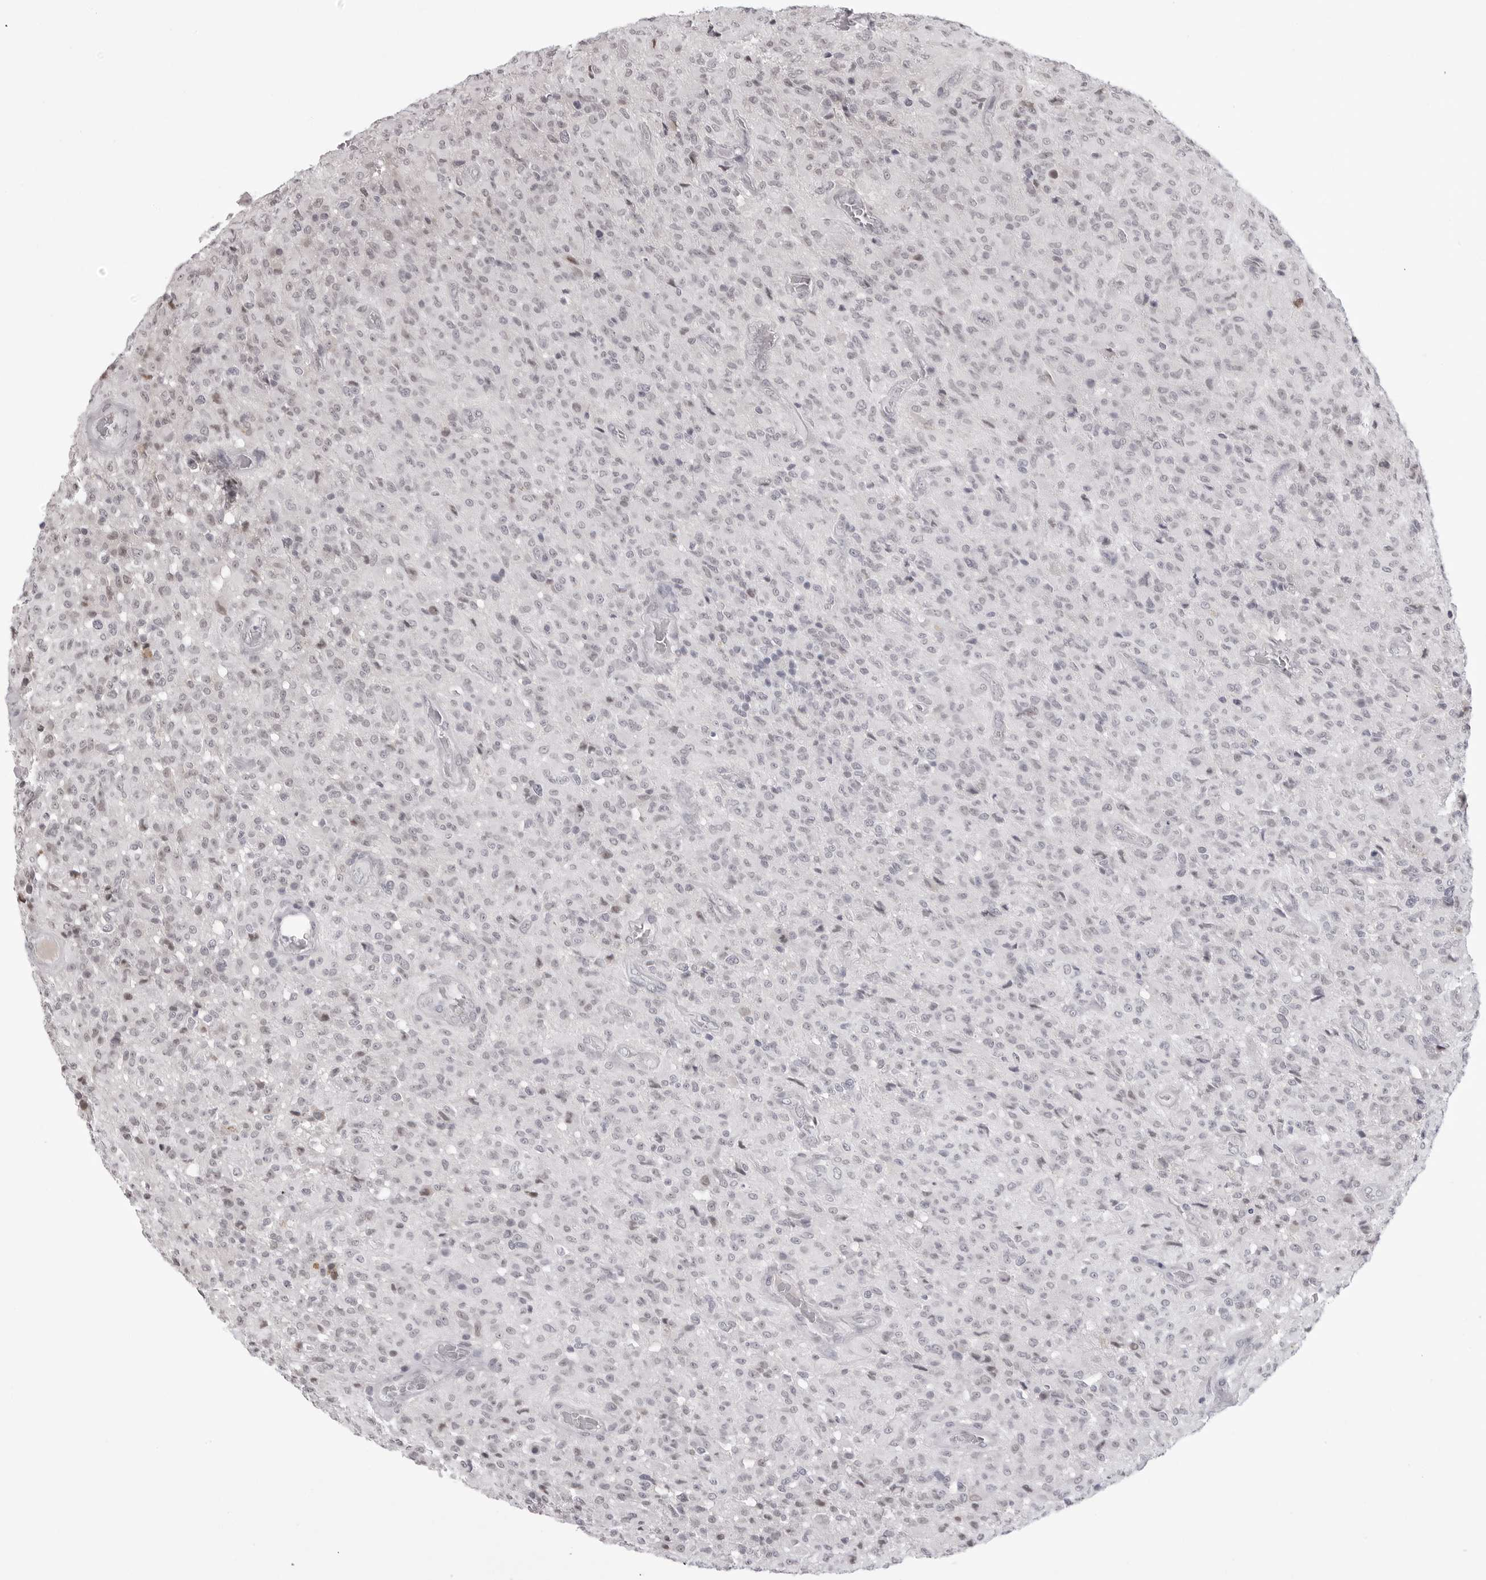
{"staining": {"intensity": "negative", "quantity": "none", "location": "none"}, "tissue": "glioma", "cell_type": "Tumor cells", "image_type": "cancer", "snomed": [{"axis": "morphology", "description": "Glioma, malignant, High grade"}, {"axis": "topography", "description": "Brain"}], "caption": "There is no significant positivity in tumor cells of glioma.", "gene": "PHF3", "patient": {"sex": "female", "age": 57}}